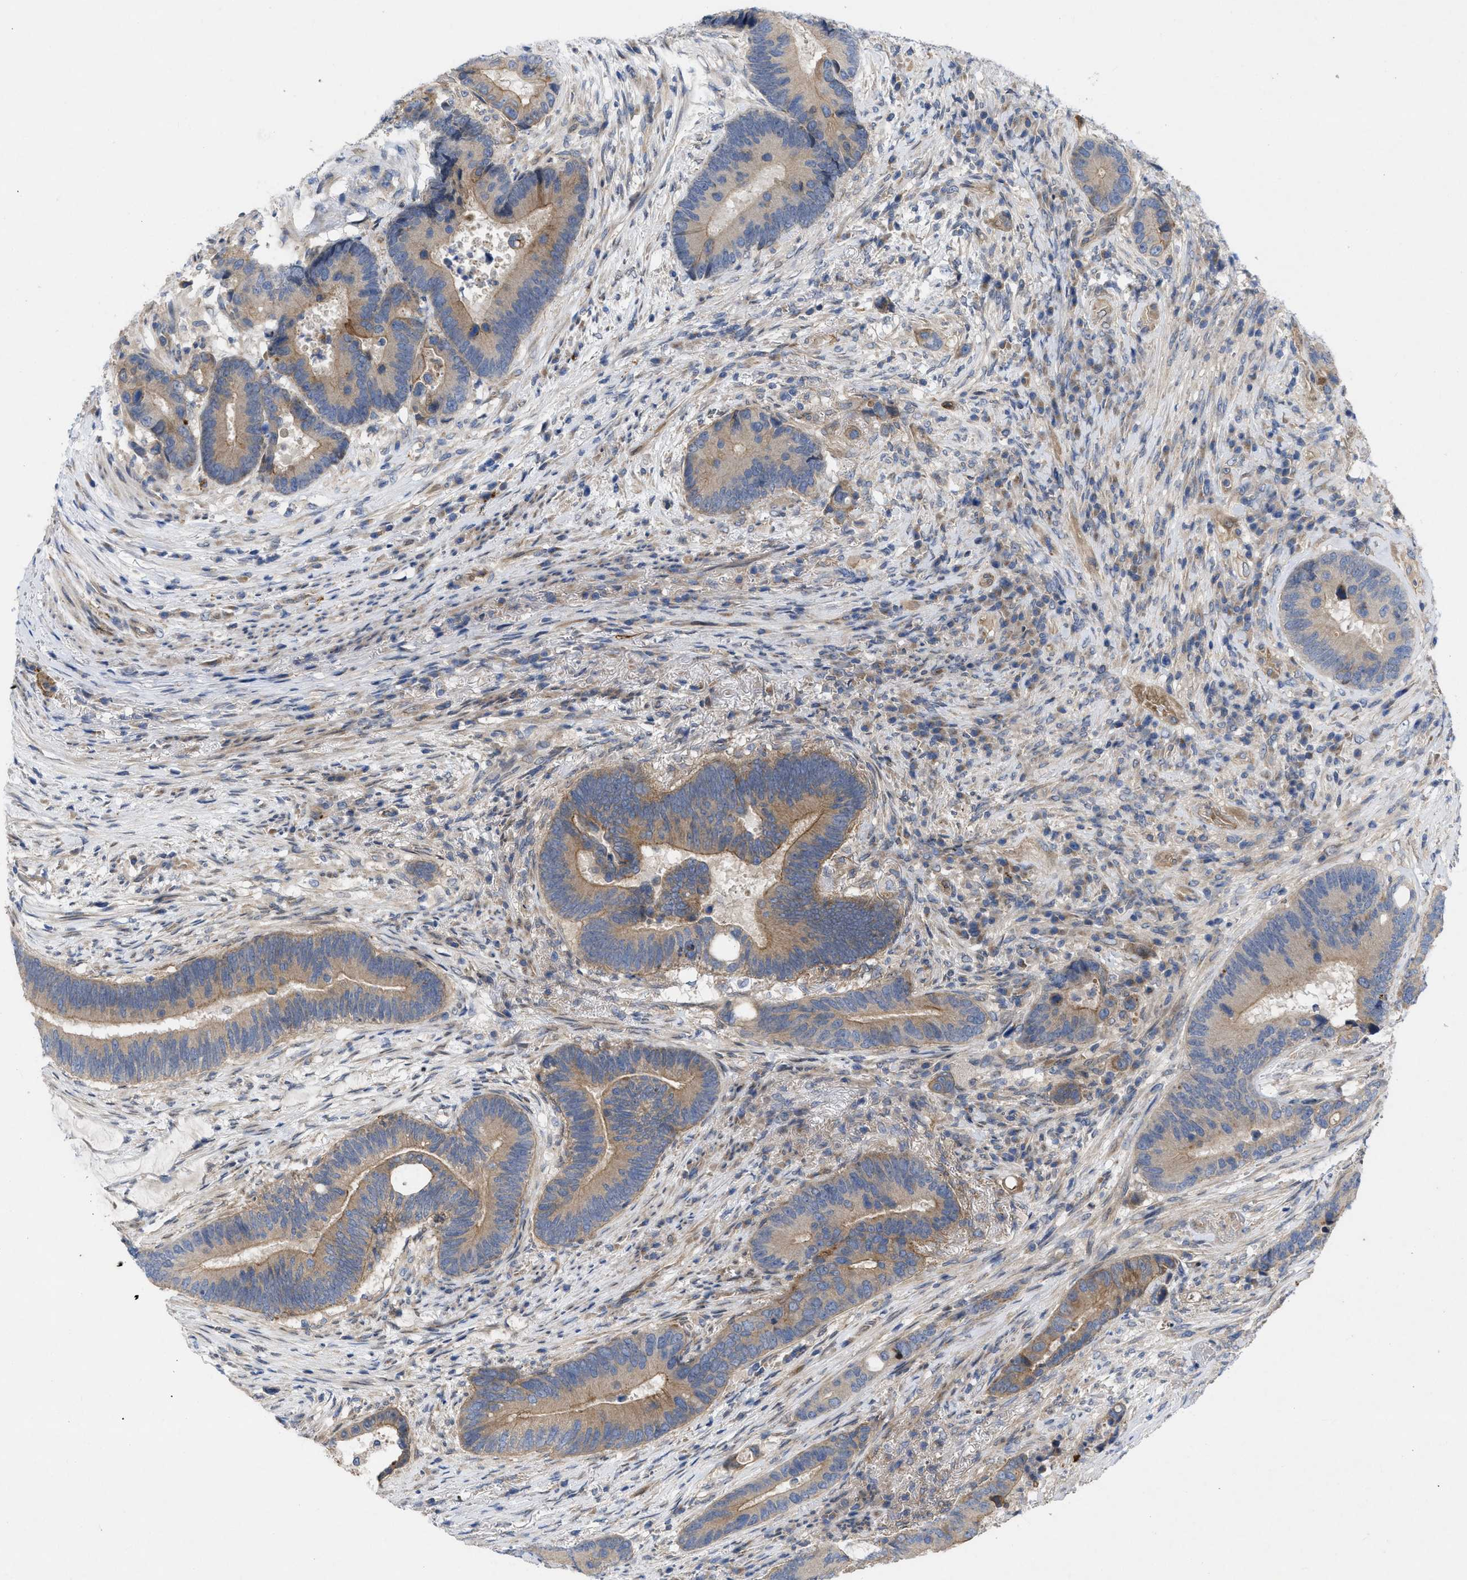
{"staining": {"intensity": "moderate", "quantity": "25%-75%", "location": "cytoplasmic/membranous"}, "tissue": "colorectal cancer", "cell_type": "Tumor cells", "image_type": "cancer", "snomed": [{"axis": "morphology", "description": "Adenocarcinoma, NOS"}, {"axis": "topography", "description": "Rectum"}], "caption": "Adenocarcinoma (colorectal) tissue exhibits moderate cytoplasmic/membranous positivity in approximately 25%-75% of tumor cells, visualized by immunohistochemistry.", "gene": "NDEL1", "patient": {"sex": "female", "age": 89}}